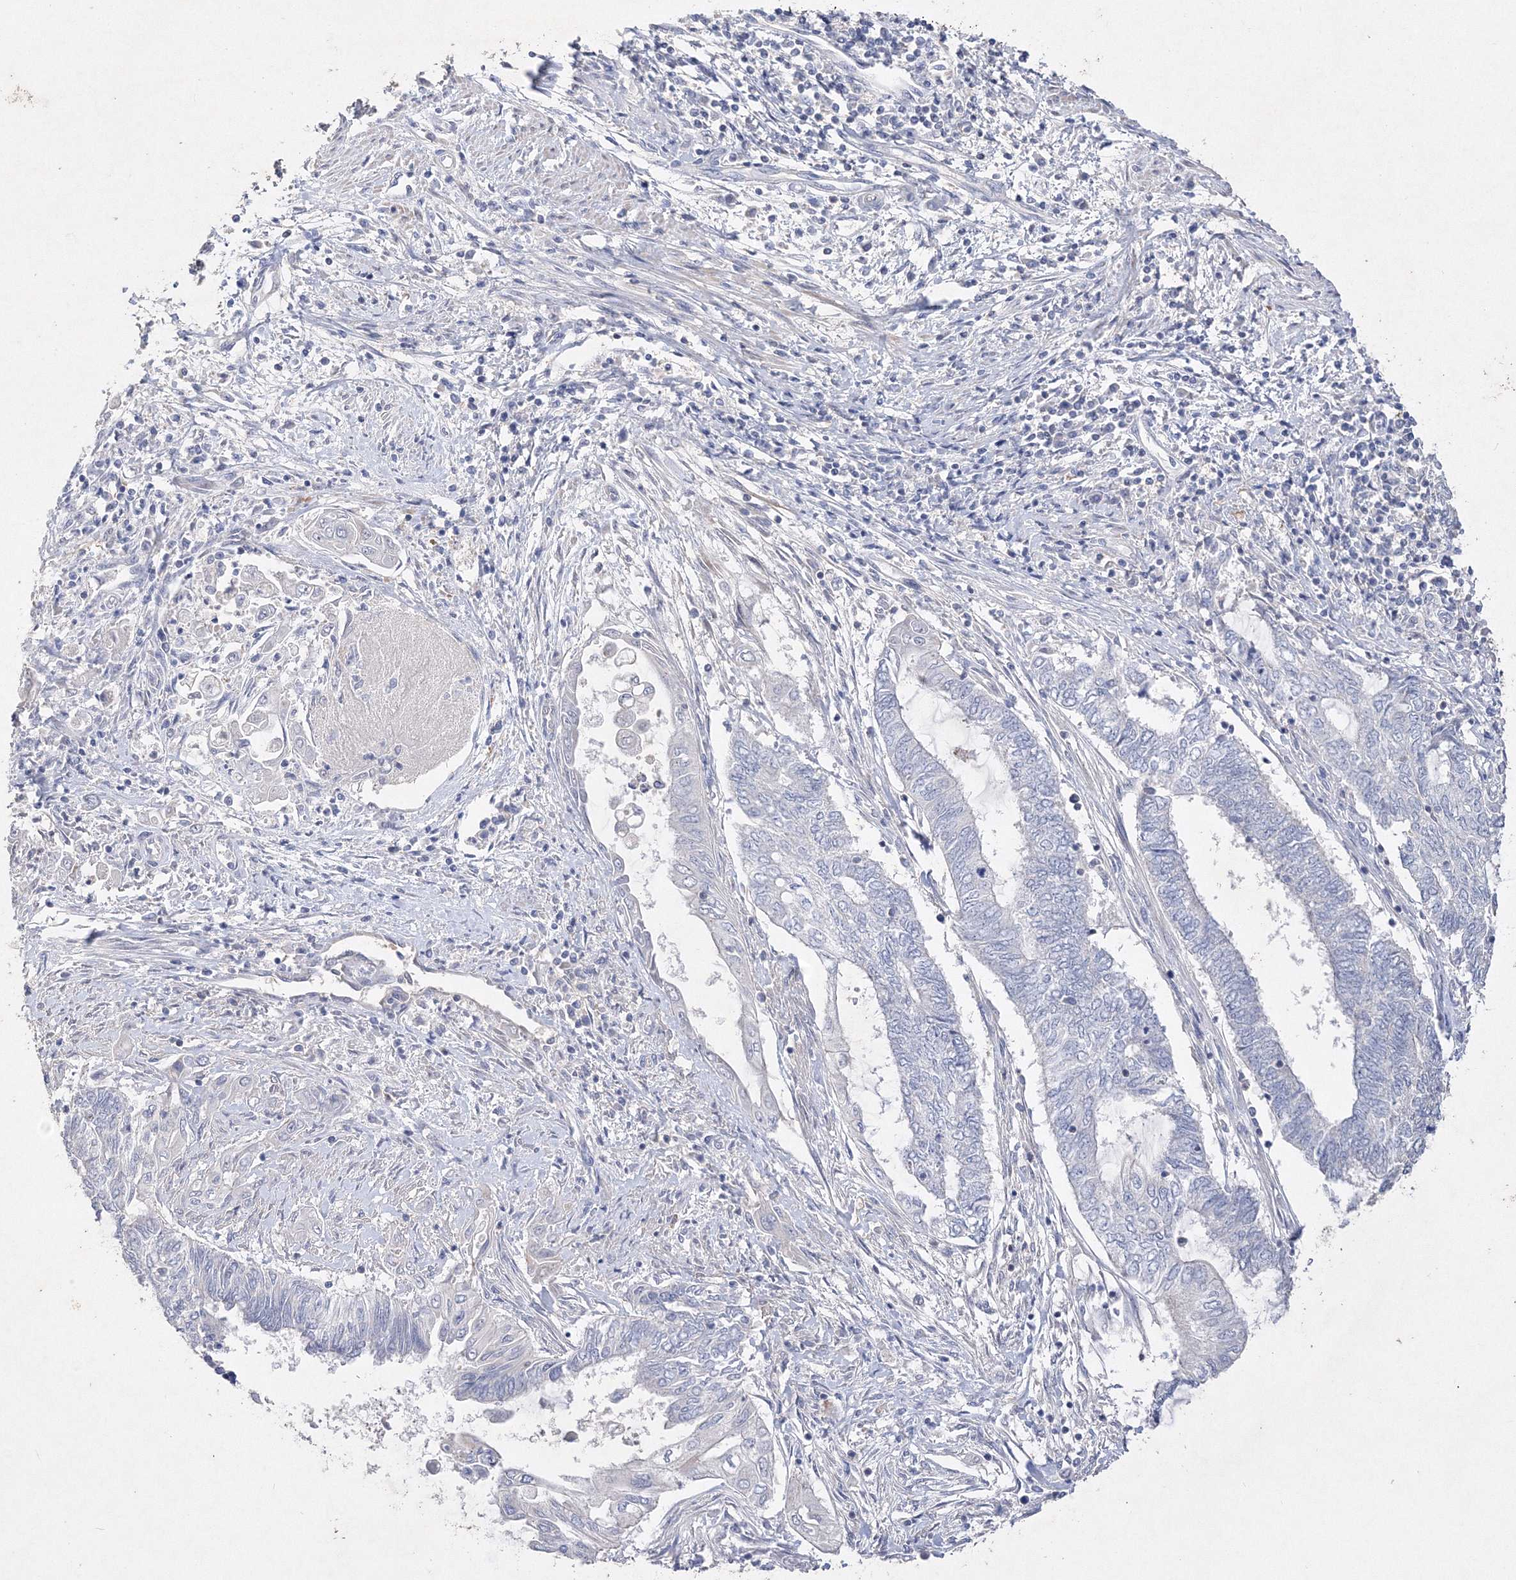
{"staining": {"intensity": "negative", "quantity": "none", "location": "none"}, "tissue": "endometrial cancer", "cell_type": "Tumor cells", "image_type": "cancer", "snomed": [{"axis": "morphology", "description": "Adenocarcinoma, NOS"}, {"axis": "topography", "description": "Uterus"}, {"axis": "topography", "description": "Endometrium"}], "caption": "DAB (3,3'-diaminobenzidine) immunohistochemical staining of human endometrial adenocarcinoma displays no significant positivity in tumor cells.", "gene": "GLS", "patient": {"sex": "female", "age": 70}}